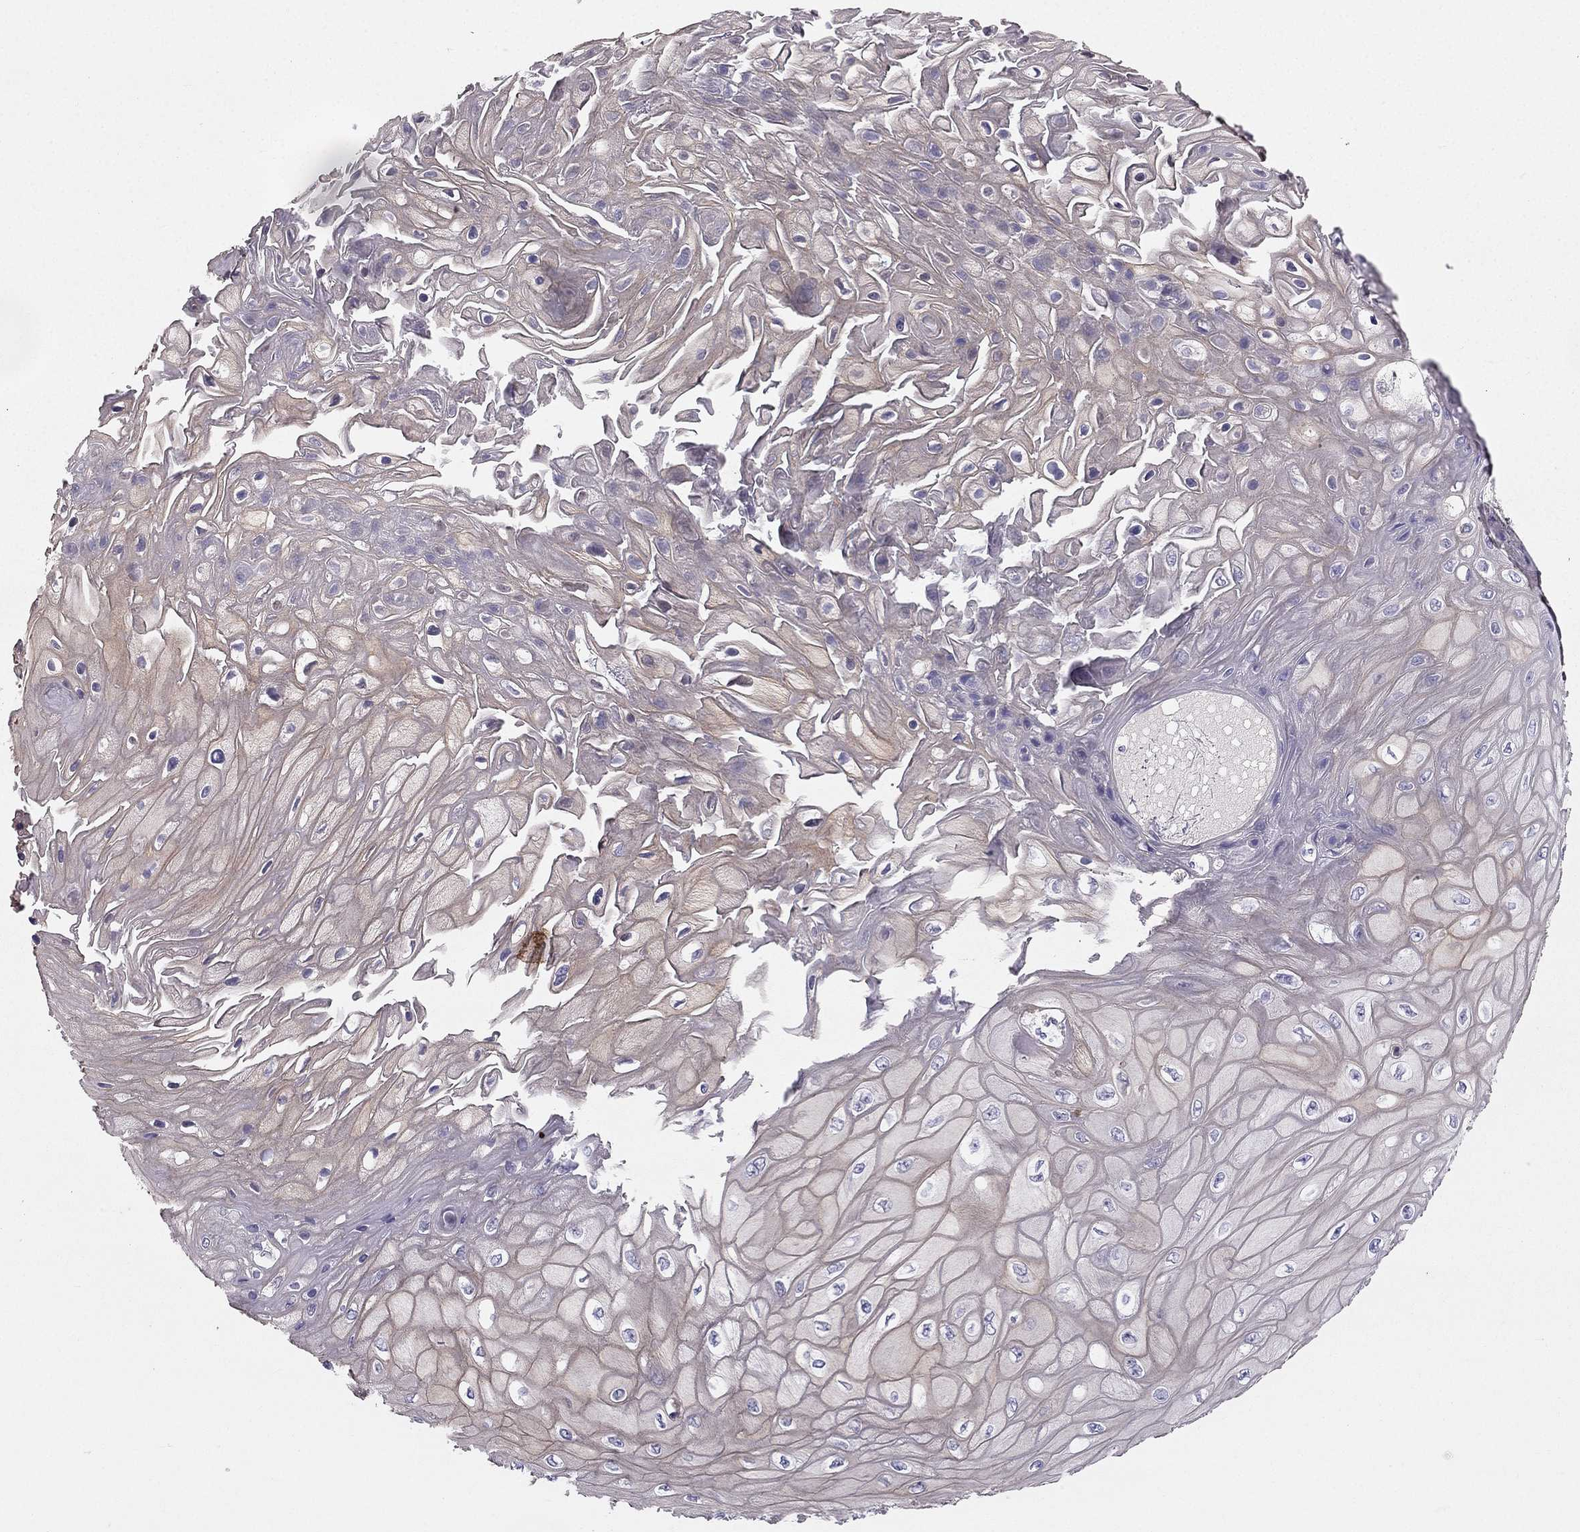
{"staining": {"intensity": "weak", "quantity": "<25%", "location": "cytoplasmic/membranous"}, "tissue": "skin cancer", "cell_type": "Tumor cells", "image_type": "cancer", "snomed": [{"axis": "morphology", "description": "Squamous cell carcinoma, NOS"}, {"axis": "topography", "description": "Skin"}], "caption": "A high-resolution image shows immunohistochemistry staining of skin cancer (squamous cell carcinoma), which reveals no significant staining in tumor cells.", "gene": "SYT5", "patient": {"sex": "male", "age": 62}}